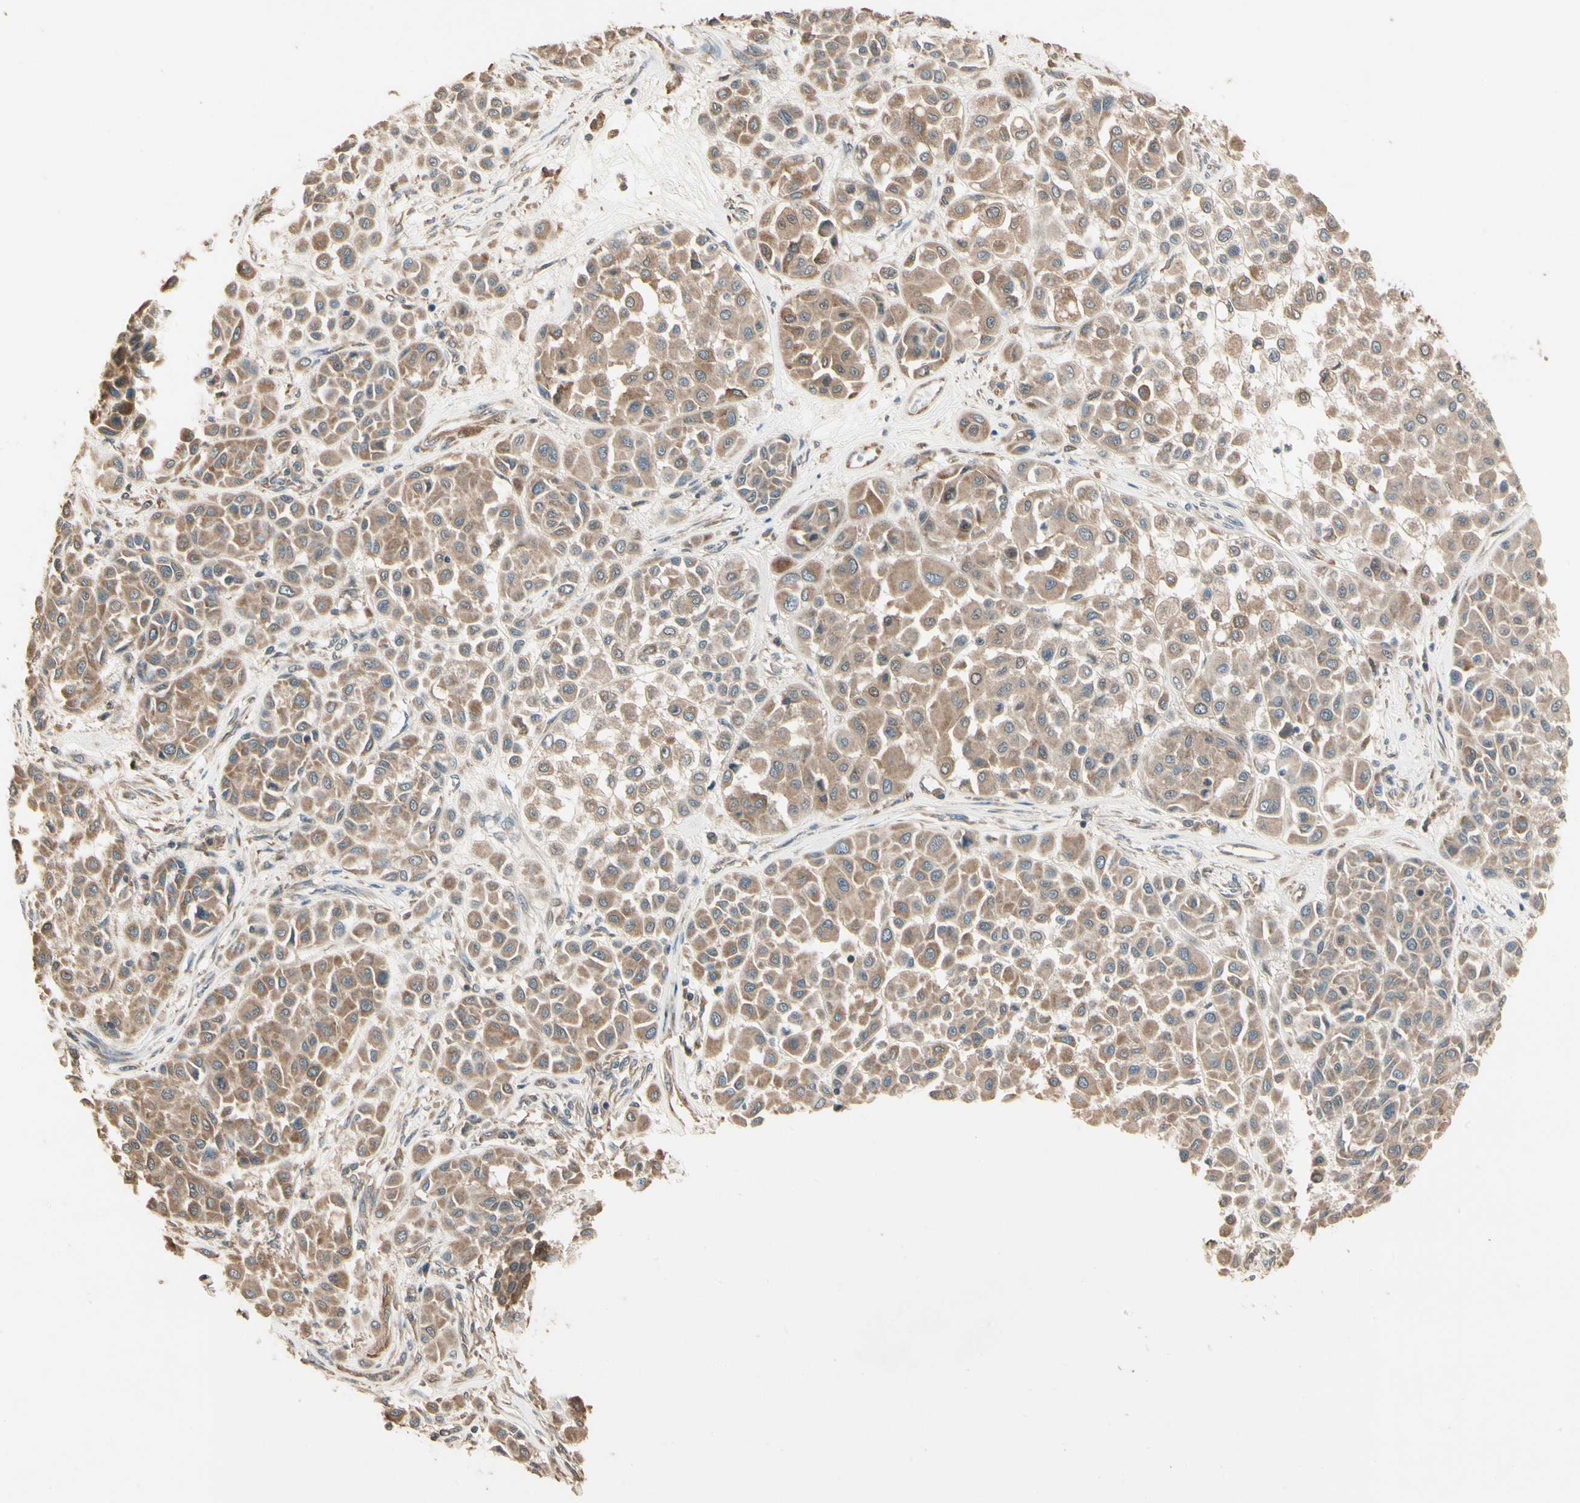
{"staining": {"intensity": "moderate", "quantity": ">75%", "location": "cytoplasmic/membranous"}, "tissue": "melanoma", "cell_type": "Tumor cells", "image_type": "cancer", "snomed": [{"axis": "morphology", "description": "Malignant melanoma, Metastatic site"}, {"axis": "topography", "description": "Soft tissue"}], "caption": "Malignant melanoma (metastatic site) stained with a protein marker demonstrates moderate staining in tumor cells.", "gene": "CCT7", "patient": {"sex": "male", "age": 41}}